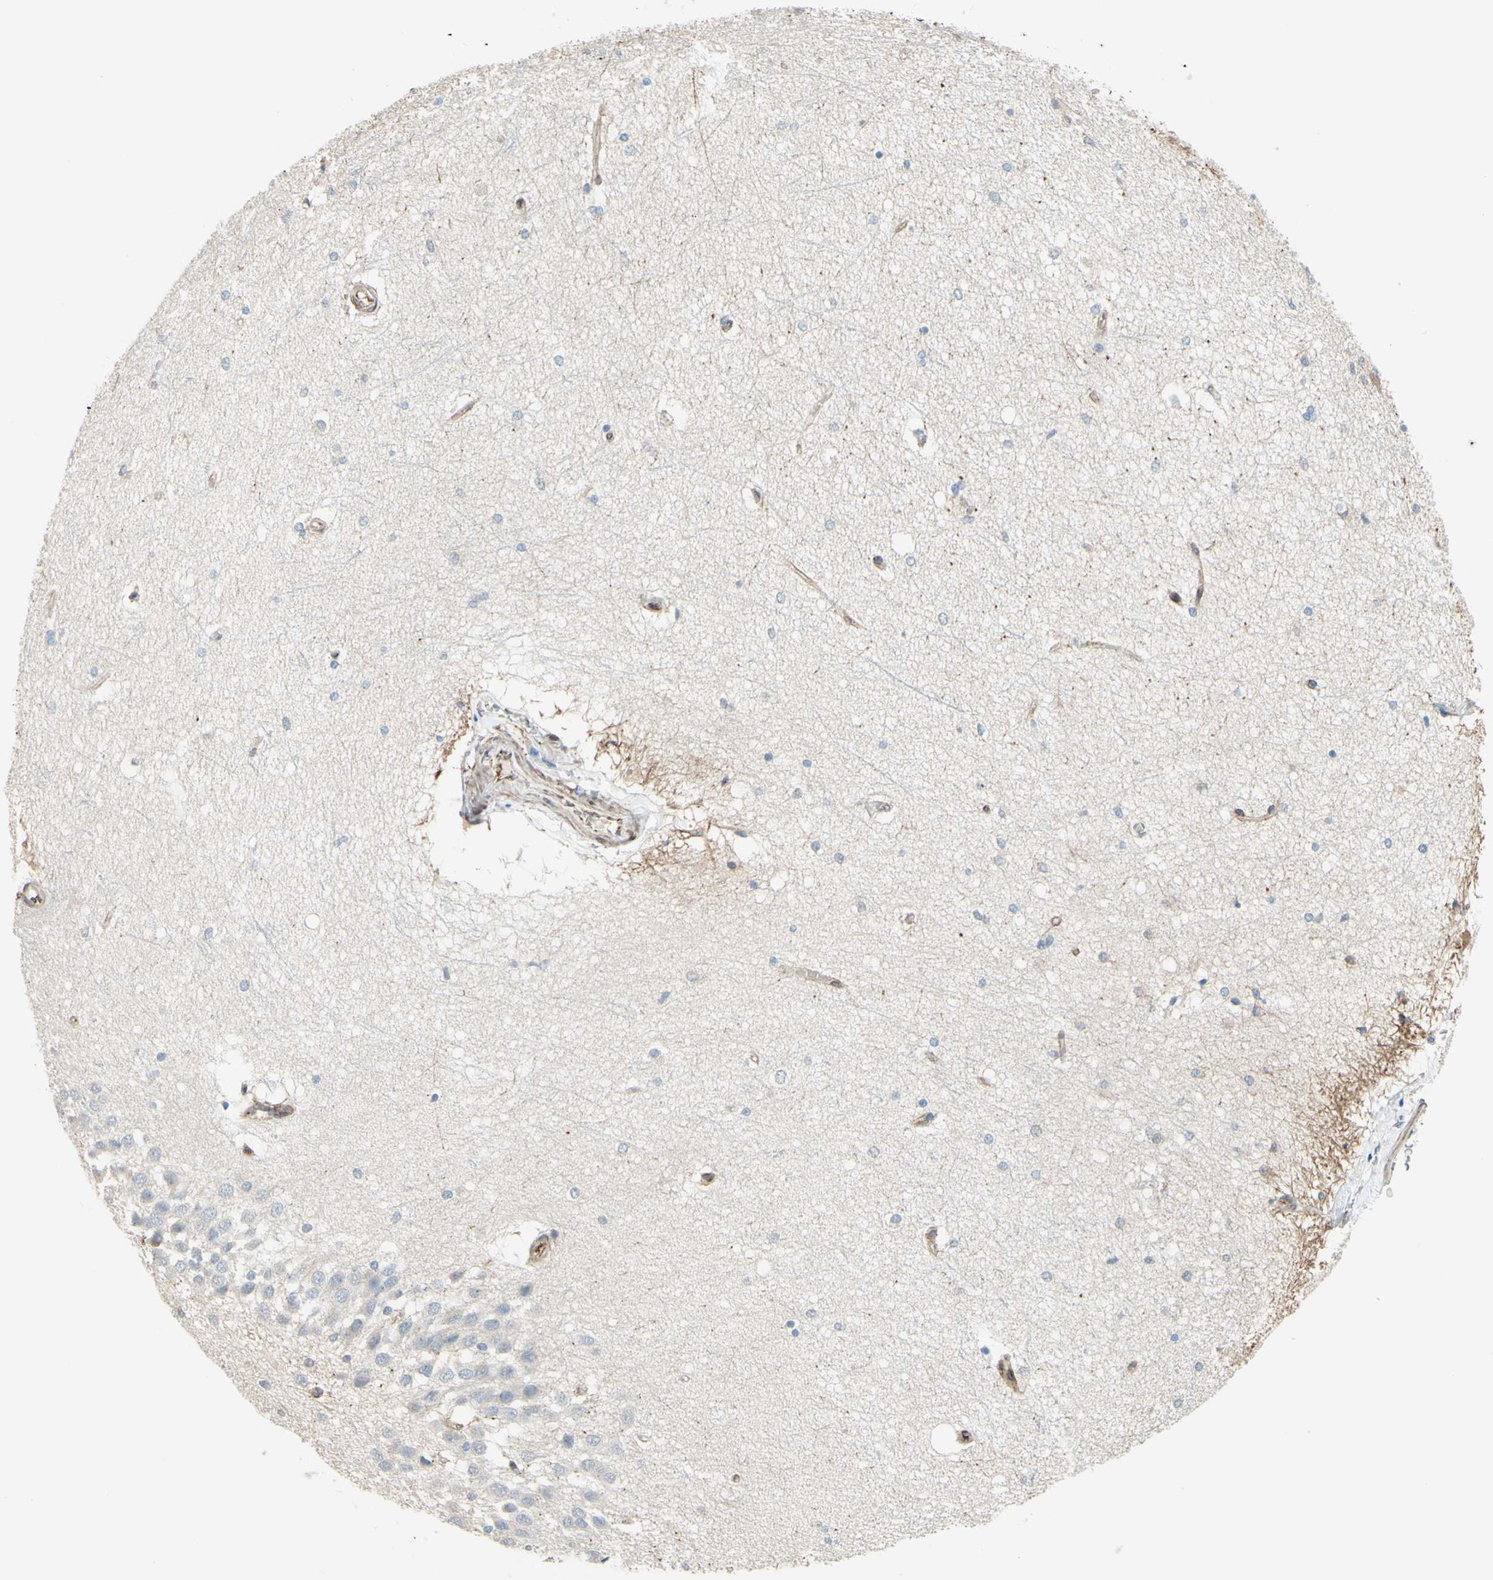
{"staining": {"intensity": "moderate", "quantity": "<25%", "location": "cytoplasmic/membranous"}, "tissue": "hippocampus", "cell_type": "Glial cells", "image_type": "normal", "snomed": [{"axis": "morphology", "description": "Normal tissue, NOS"}, {"axis": "topography", "description": "Hippocampus"}], "caption": "The histopathology image shows staining of normal hippocampus, revealing moderate cytoplasmic/membranous protein staining (brown color) within glial cells.", "gene": "TRAF2", "patient": {"sex": "female", "age": 19}}